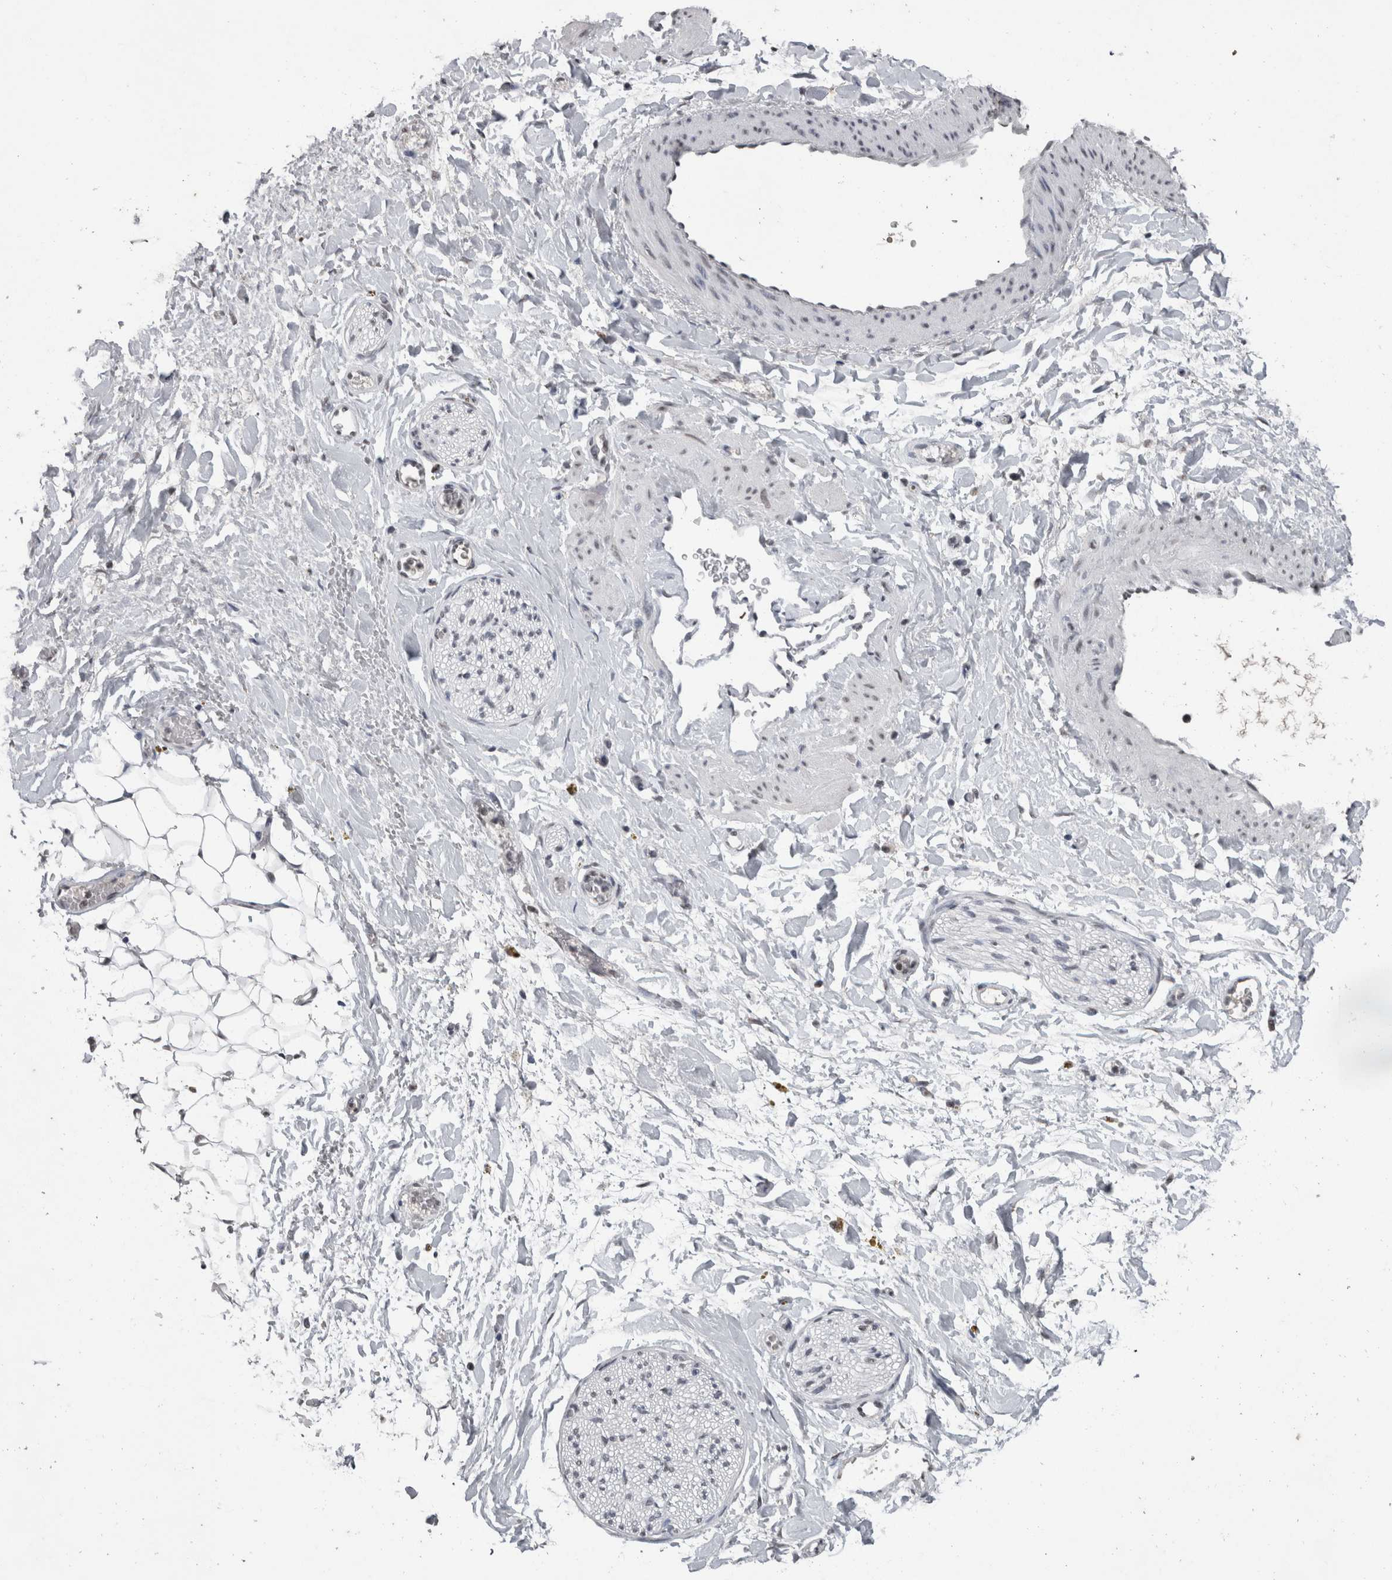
{"staining": {"intensity": "negative", "quantity": "none", "location": "none"}, "tissue": "adipose tissue", "cell_type": "Adipocytes", "image_type": "normal", "snomed": [{"axis": "morphology", "description": "Normal tissue, NOS"}, {"axis": "topography", "description": "Kidney"}, {"axis": "topography", "description": "Peripheral nerve tissue"}], "caption": "The photomicrograph exhibits no significant staining in adipocytes of adipose tissue. Brightfield microscopy of immunohistochemistry (IHC) stained with DAB (brown) and hematoxylin (blue), captured at high magnification.", "gene": "DDX17", "patient": {"sex": "male", "age": 7}}